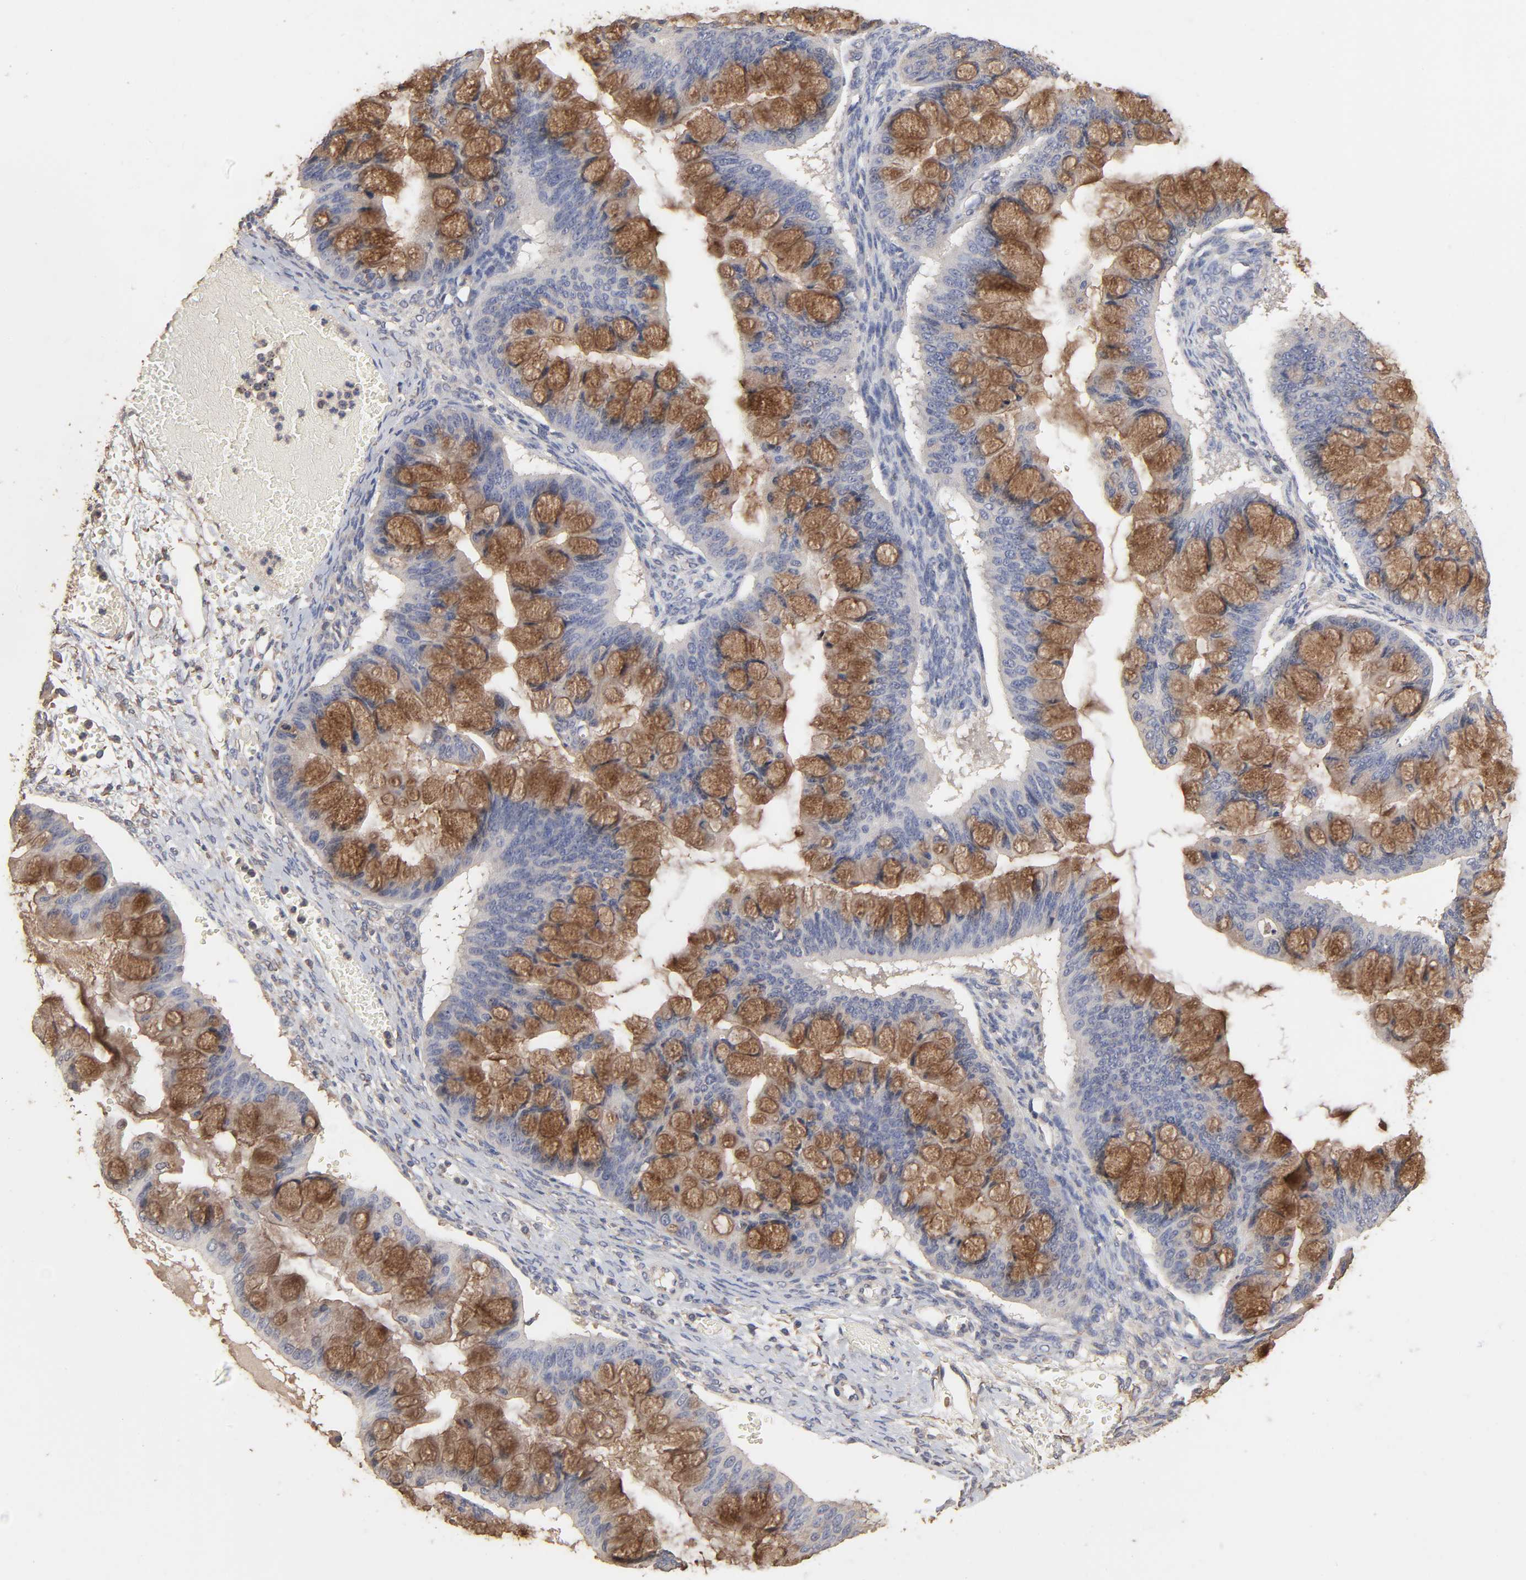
{"staining": {"intensity": "moderate", "quantity": ">75%", "location": "cytoplasmic/membranous"}, "tissue": "ovarian cancer", "cell_type": "Tumor cells", "image_type": "cancer", "snomed": [{"axis": "morphology", "description": "Cystadenocarcinoma, mucinous, NOS"}, {"axis": "topography", "description": "Ovary"}], "caption": "Immunohistochemistry of human ovarian mucinous cystadenocarcinoma exhibits medium levels of moderate cytoplasmic/membranous positivity in approximately >75% of tumor cells.", "gene": "EIF4G2", "patient": {"sex": "female", "age": 73}}